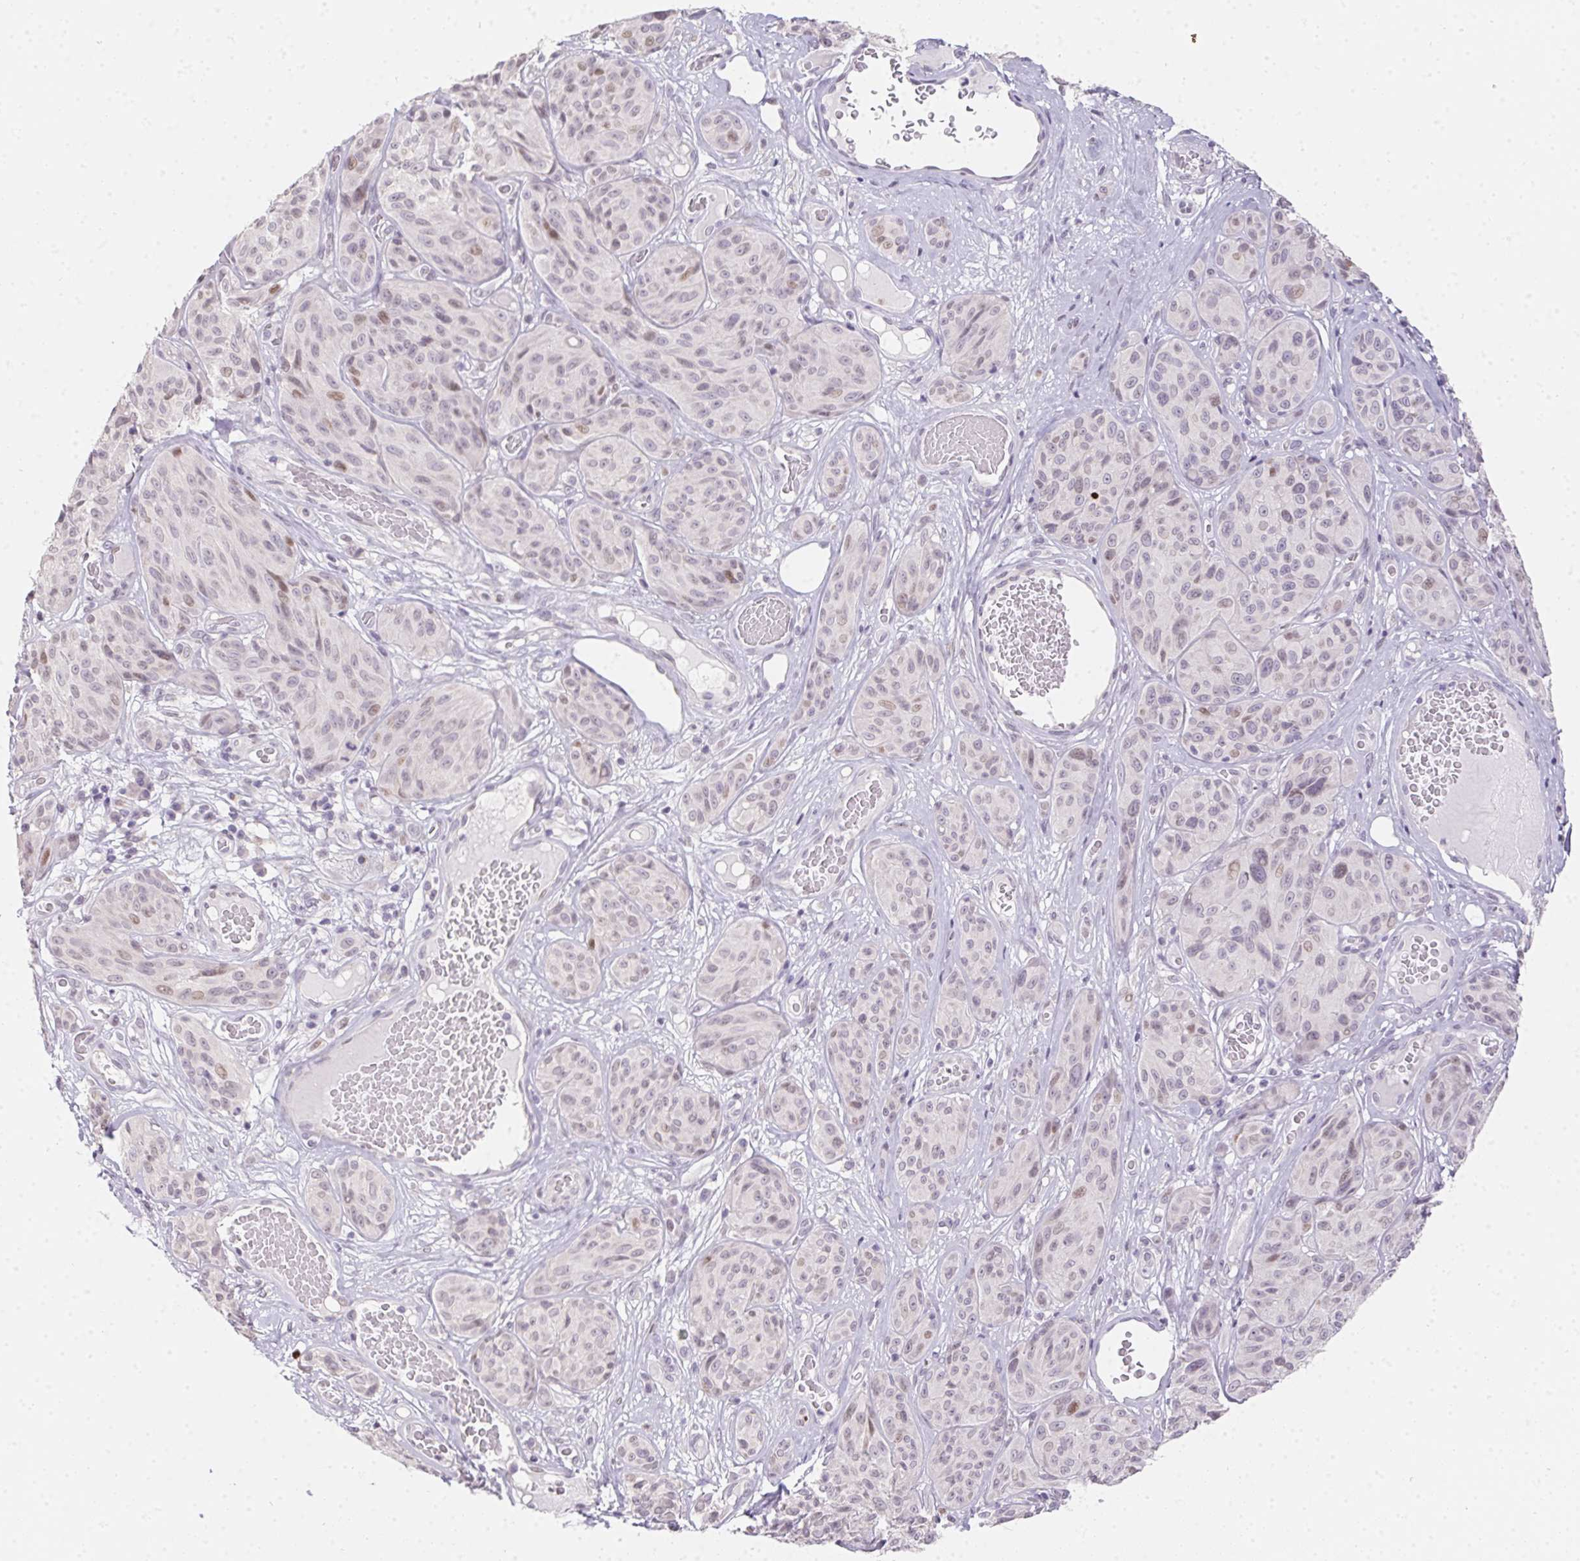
{"staining": {"intensity": "weak", "quantity": "25%-75%", "location": "nuclear"}, "tissue": "melanoma", "cell_type": "Tumor cells", "image_type": "cancer", "snomed": [{"axis": "morphology", "description": "Malignant melanoma, NOS"}, {"axis": "topography", "description": "Skin"}], "caption": "Immunohistochemistry (IHC) of malignant melanoma exhibits low levels of weak nuclear positivity in approximately 25%-75% of tumor cells.", "gene": "MORC1", "patient": {"sex": "male", "age": 91}}